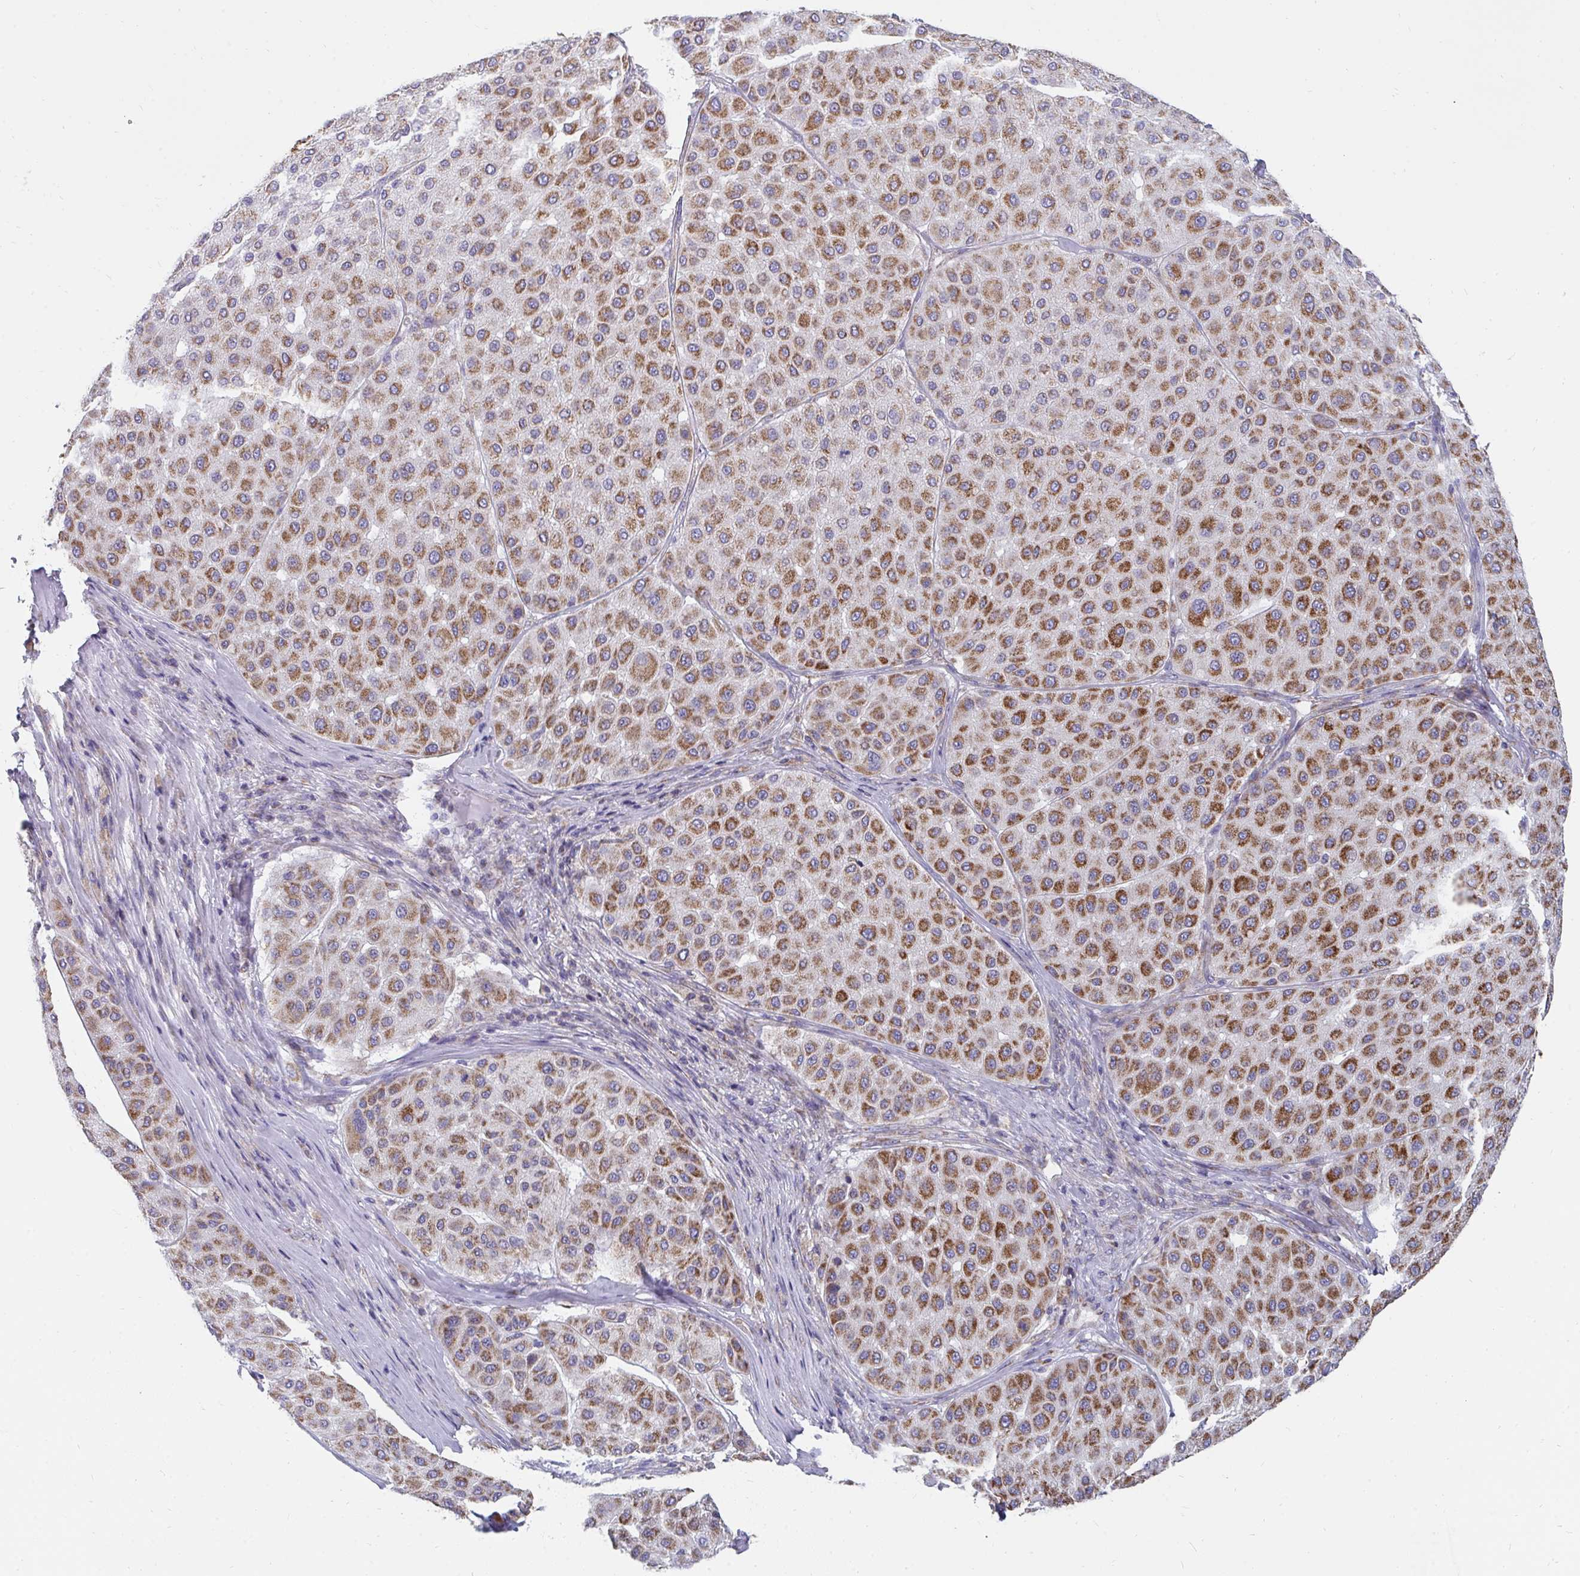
{"staining": {"intensity": "strong", "quantity": ">75%", "location": "cytoplasmic/membranous"}, "tissue": "melanoma", "cell_type": "Tumor cells", "image_type": "cancer", "snomed": [{"axis": "morphology", "description": "Malignant melanoma, Metastatic site"}, {"axis": "topography", "description": "Smooth muscle"}], "caption": "This is an image of immunohistochemistry (IHC) staining of malignant melanoma (metastatic site), which shows strong expression in the cytoplasmic/membranous of tumor cells.", "gene": "PC", "patient": {"sex": "male", "age": 41}}